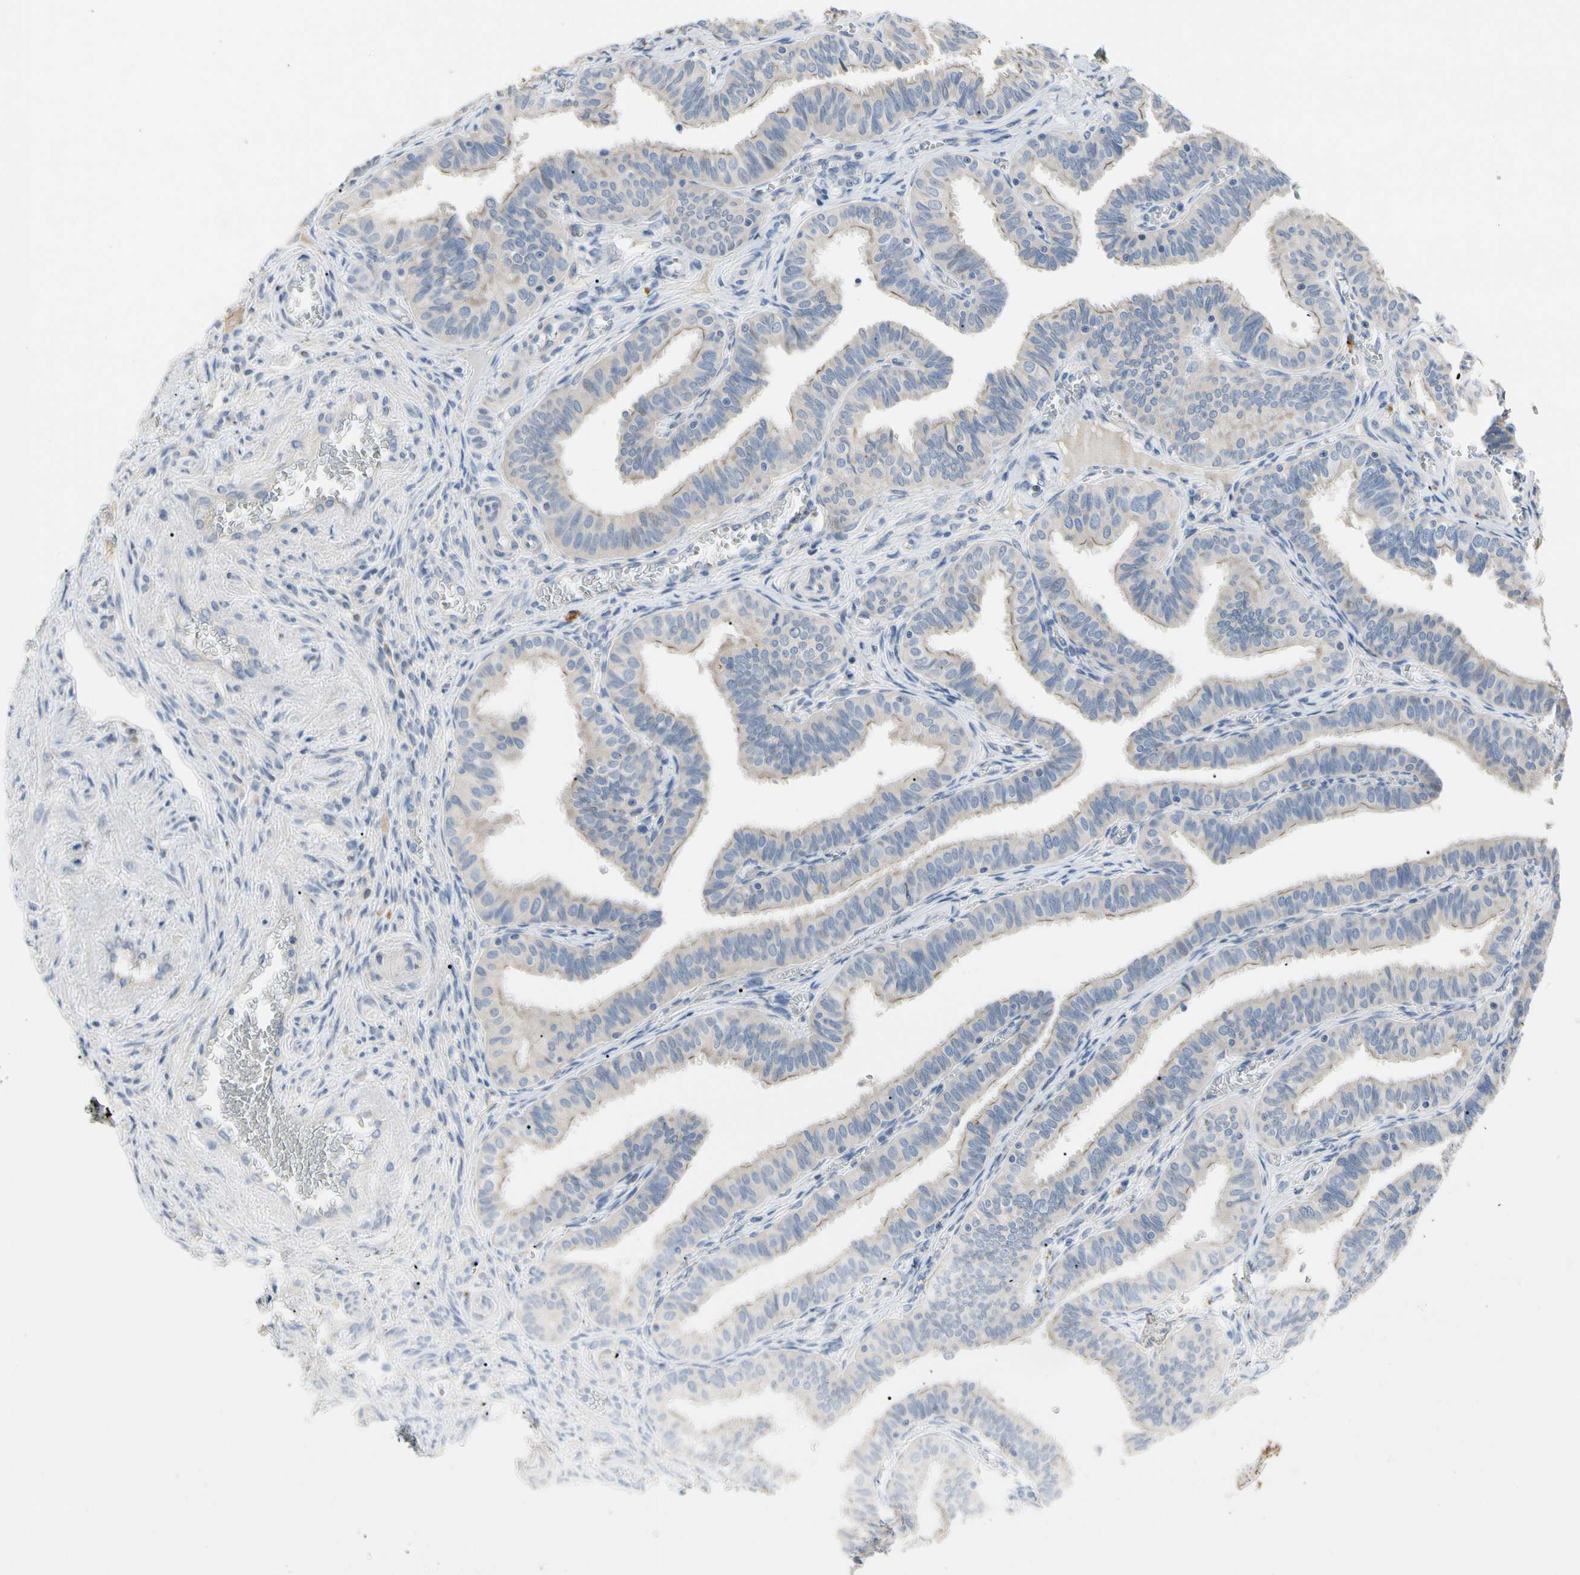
{"staining": {"intensity": "weak", "quantity": "25%-75%", "location": "cytoplasmic/membranous"}, "tissue": "fallopian tube", "cell_type": "Glandular cells", "image_type": "normal", "snomed": [{"axis": "morphology", "description": "Normal tissue, NOS"}, {"axis": "topography", "description": "Fallopian tube"}], "caption": "Immunohistochemistry (IHC) of unremarkable human fallopian tube shows low levels of weak cytoplasmic/membranous positivity in approximately 25%-75% of glandular cells.", "gene": "GAS6", "patient": {"sex": "female", "age": 46}}